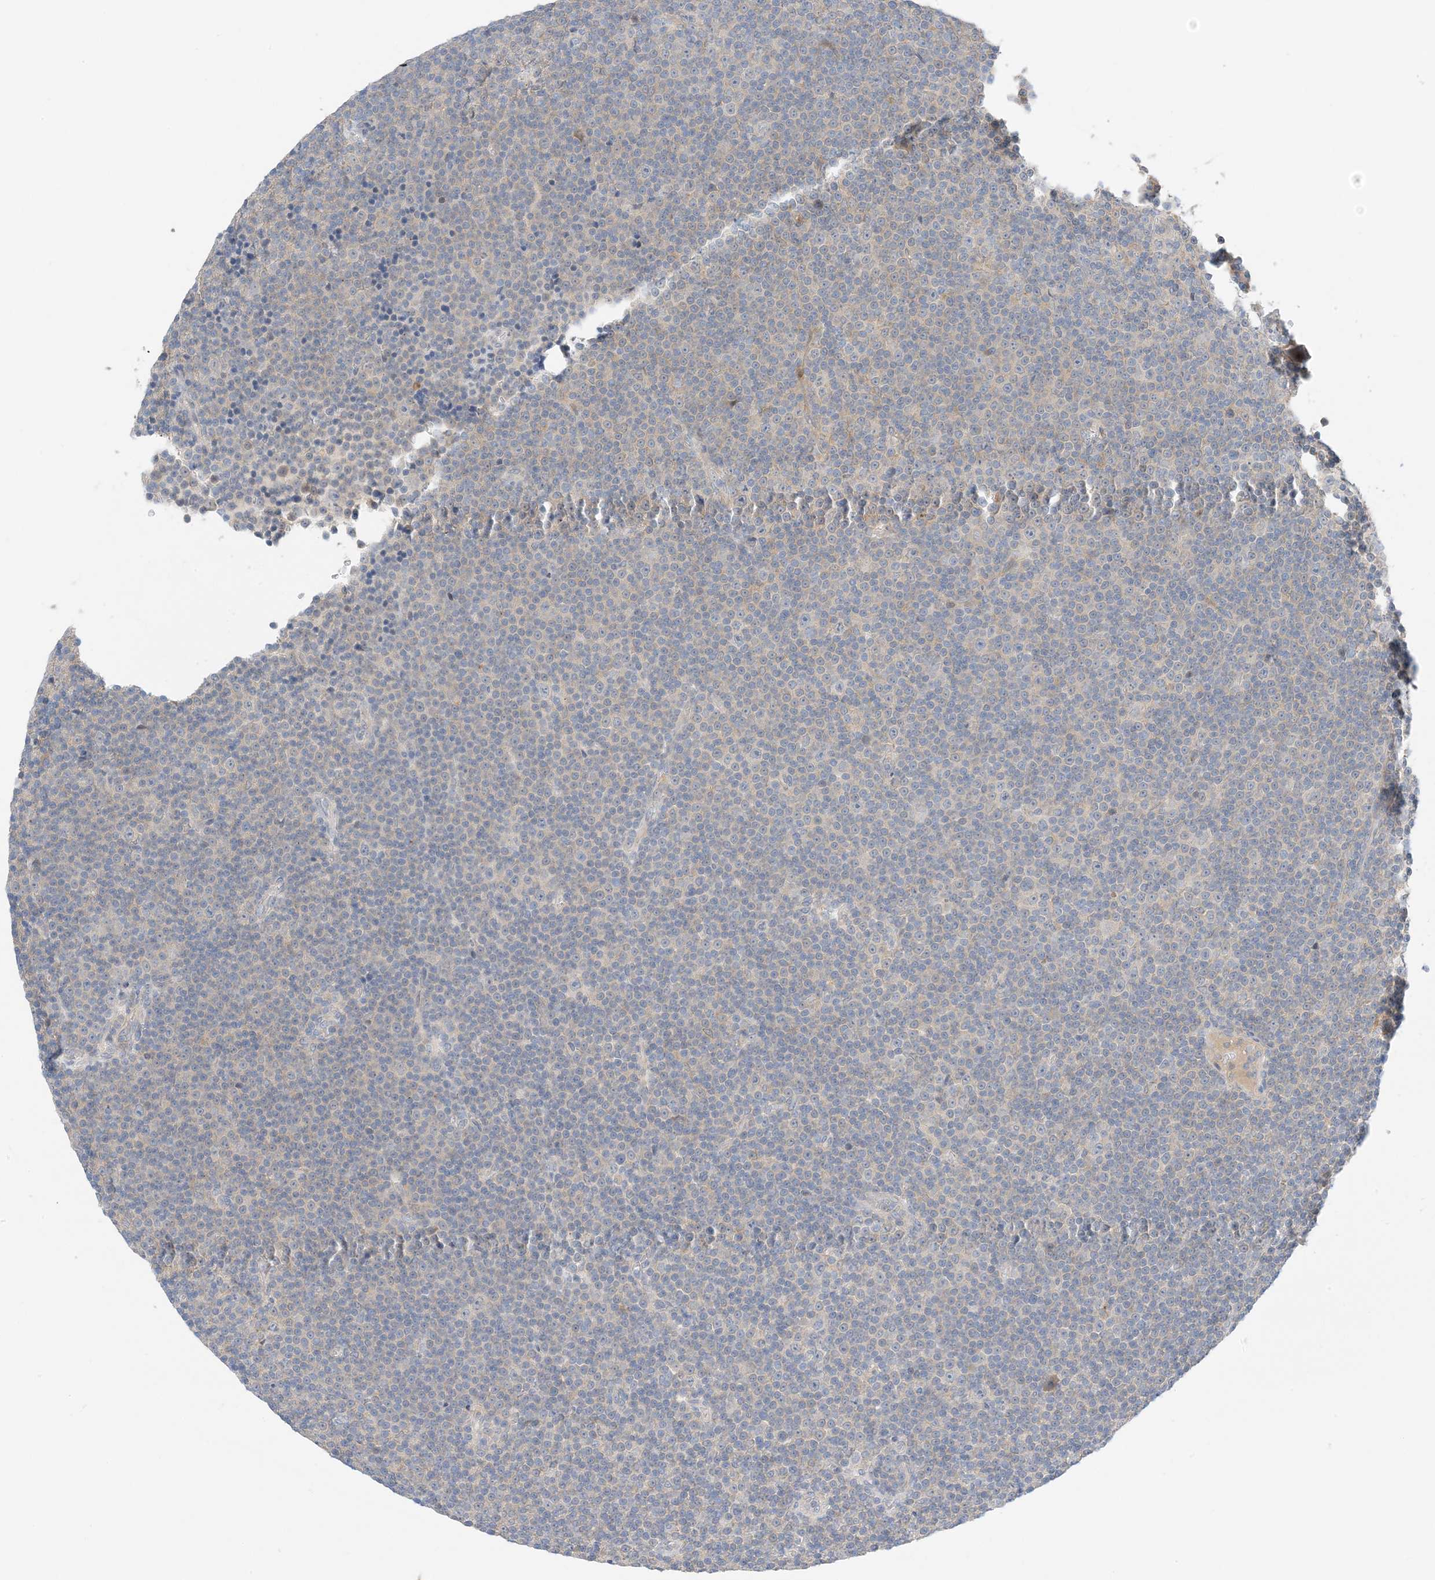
{"staining": {"intensity": "negative", "quantity": "none", "location": "none"}, "tissue": "lymphoma", "cell_type": "Tumor cells", "image_type": "cancer", "snomed": [{"axis": "morphology", "description": "Malignant lymphoma, non-Hodgkin's type, Low grade"}, {"axis": "topography", "description": "Lymph node"}], "caption": "An immunohistochemistry (IHC) image of lymphoma is shown. There is no staining in tumor cells of lymphoma.", "gene": "KIFBP", "patient": {"sex": "female", "age": 67}}